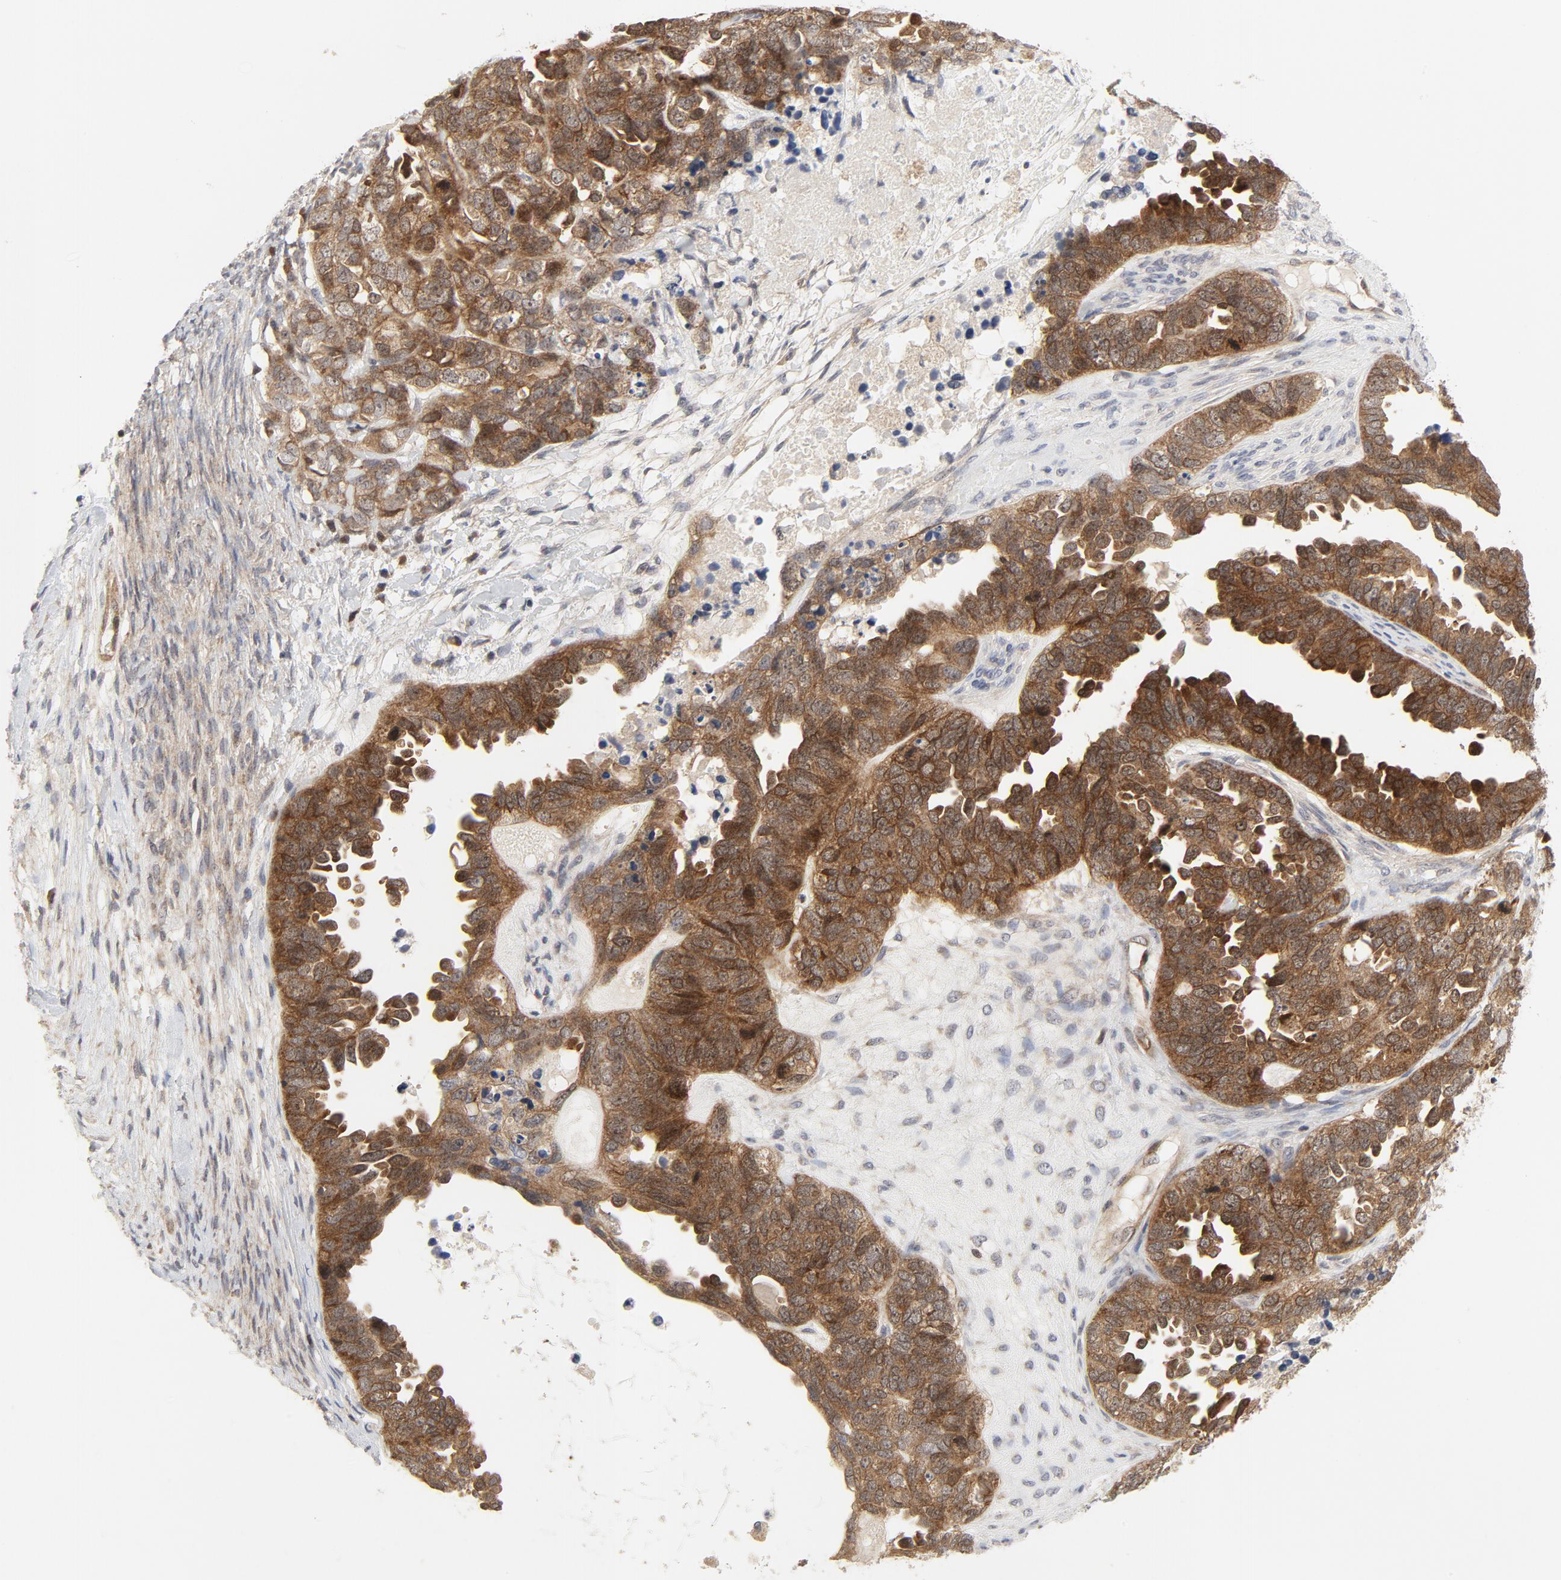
{"staining": {"intensity": "strong", "quantity": ">75%", "location": "cytoplasmic/membranous"}, "tissue": "ovarian cancer", "cell_type": "Tumor cells", "image_type": "cancer", "snomed": [{"axis": "morphology", "description": "Cystadenocarcinoma, serous, NOS"}, {"axis": "topography", "description": "Ovary"}], "caption": "Serous cystadenocarcinoma (ovarian) stained with a protein marker shows strong staining in tumor cells.", "gene": "MAP2K7", "patient": {"sex": "female", "age": 82}}